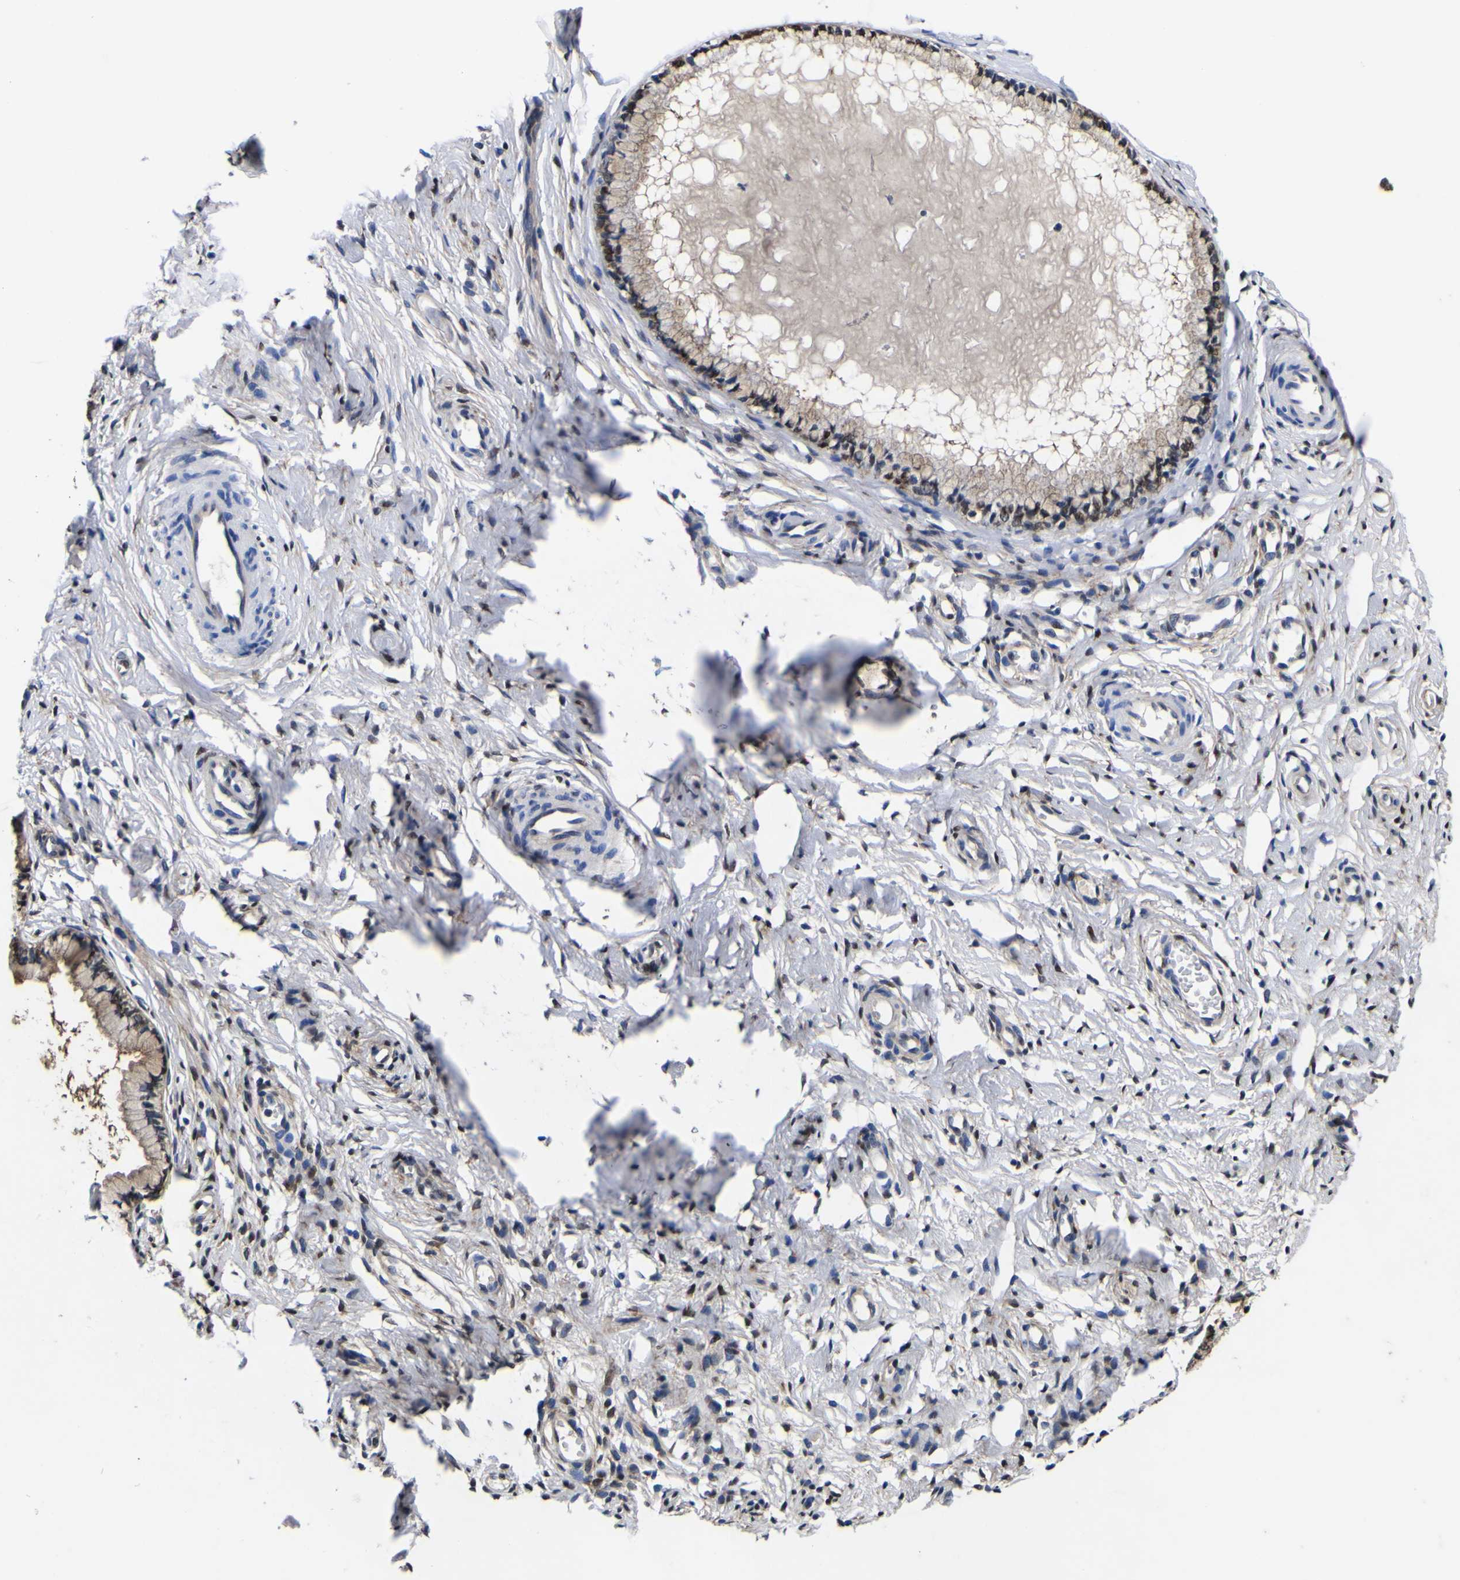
{"staining": {"intensity": "weak", "quantity": ">75%", "location": "cytoplasmic/membranous"}, "tissue": "cervix", "cell_type": "Glandular cells", "image_type": "normal", "snomed": [{"axis": "morphology", "description": "Normal tissue, NOS"}, {"axis": "topography", "description": "Cervix"}], "caption": "The histopathology image exhibits staining of normal cervix, revealing weak cytoplasmic/membranous protein staining (brown color) within glandular cells. The staining was performed using DAB (3,3'-diaminobenzidine), with brown indicating positive protein expression. Nuclei are stained blue with hematoxylin.", "gene": "FAM110B", "patient": {"sex": "female", "age": 65}}